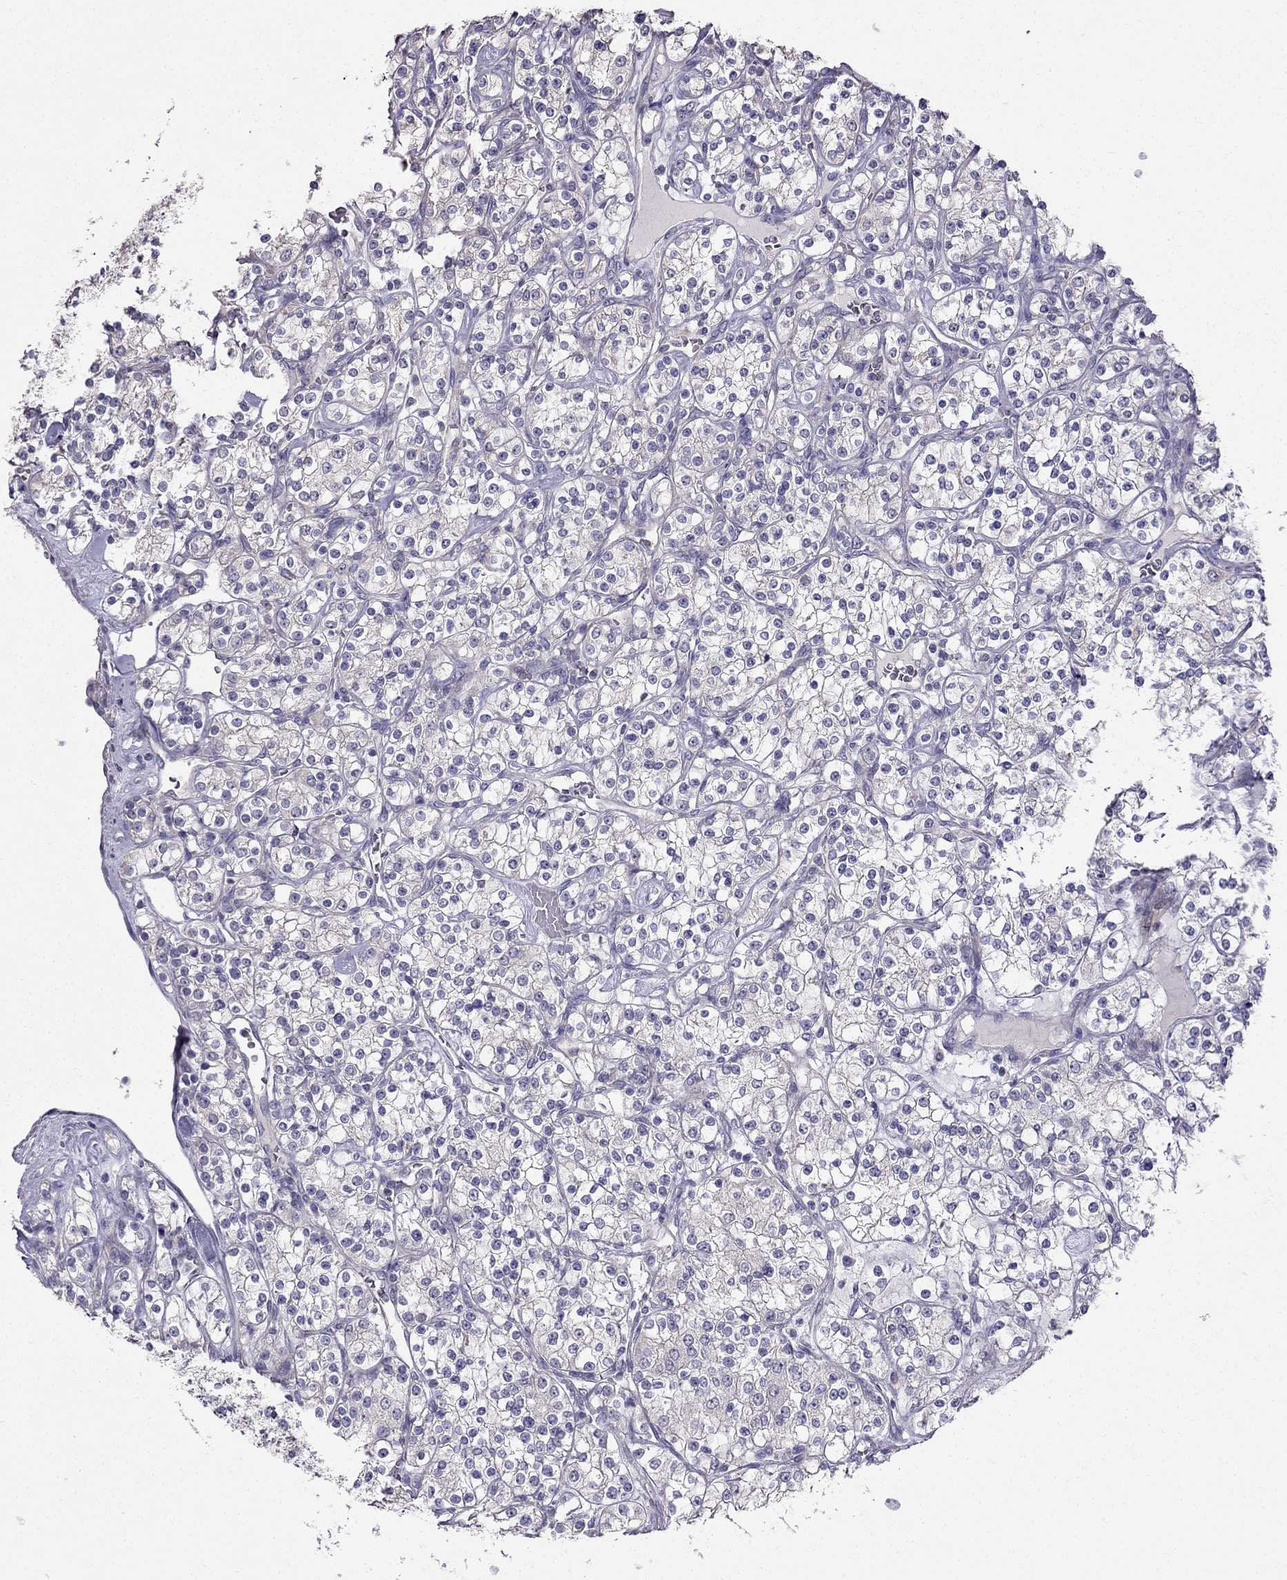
{"staining": {"intensity": "negative", "quantity": "none", "location": "none"}, "tissue": "renal cancer", "cell_type": "Tumor cells", "image_type": "cancer", "snomed": [{"axis": "morphology", "description": "Adenocarcinoma, NOS"}, {"axis": "topography", "description": "Kidney"}], "caption": "Protein analysis of renal adenocarcinoma reveals no significant expression in tumor cells.", "gene": "AS3MT", "patient": {"sex": "male", "age": 77}}